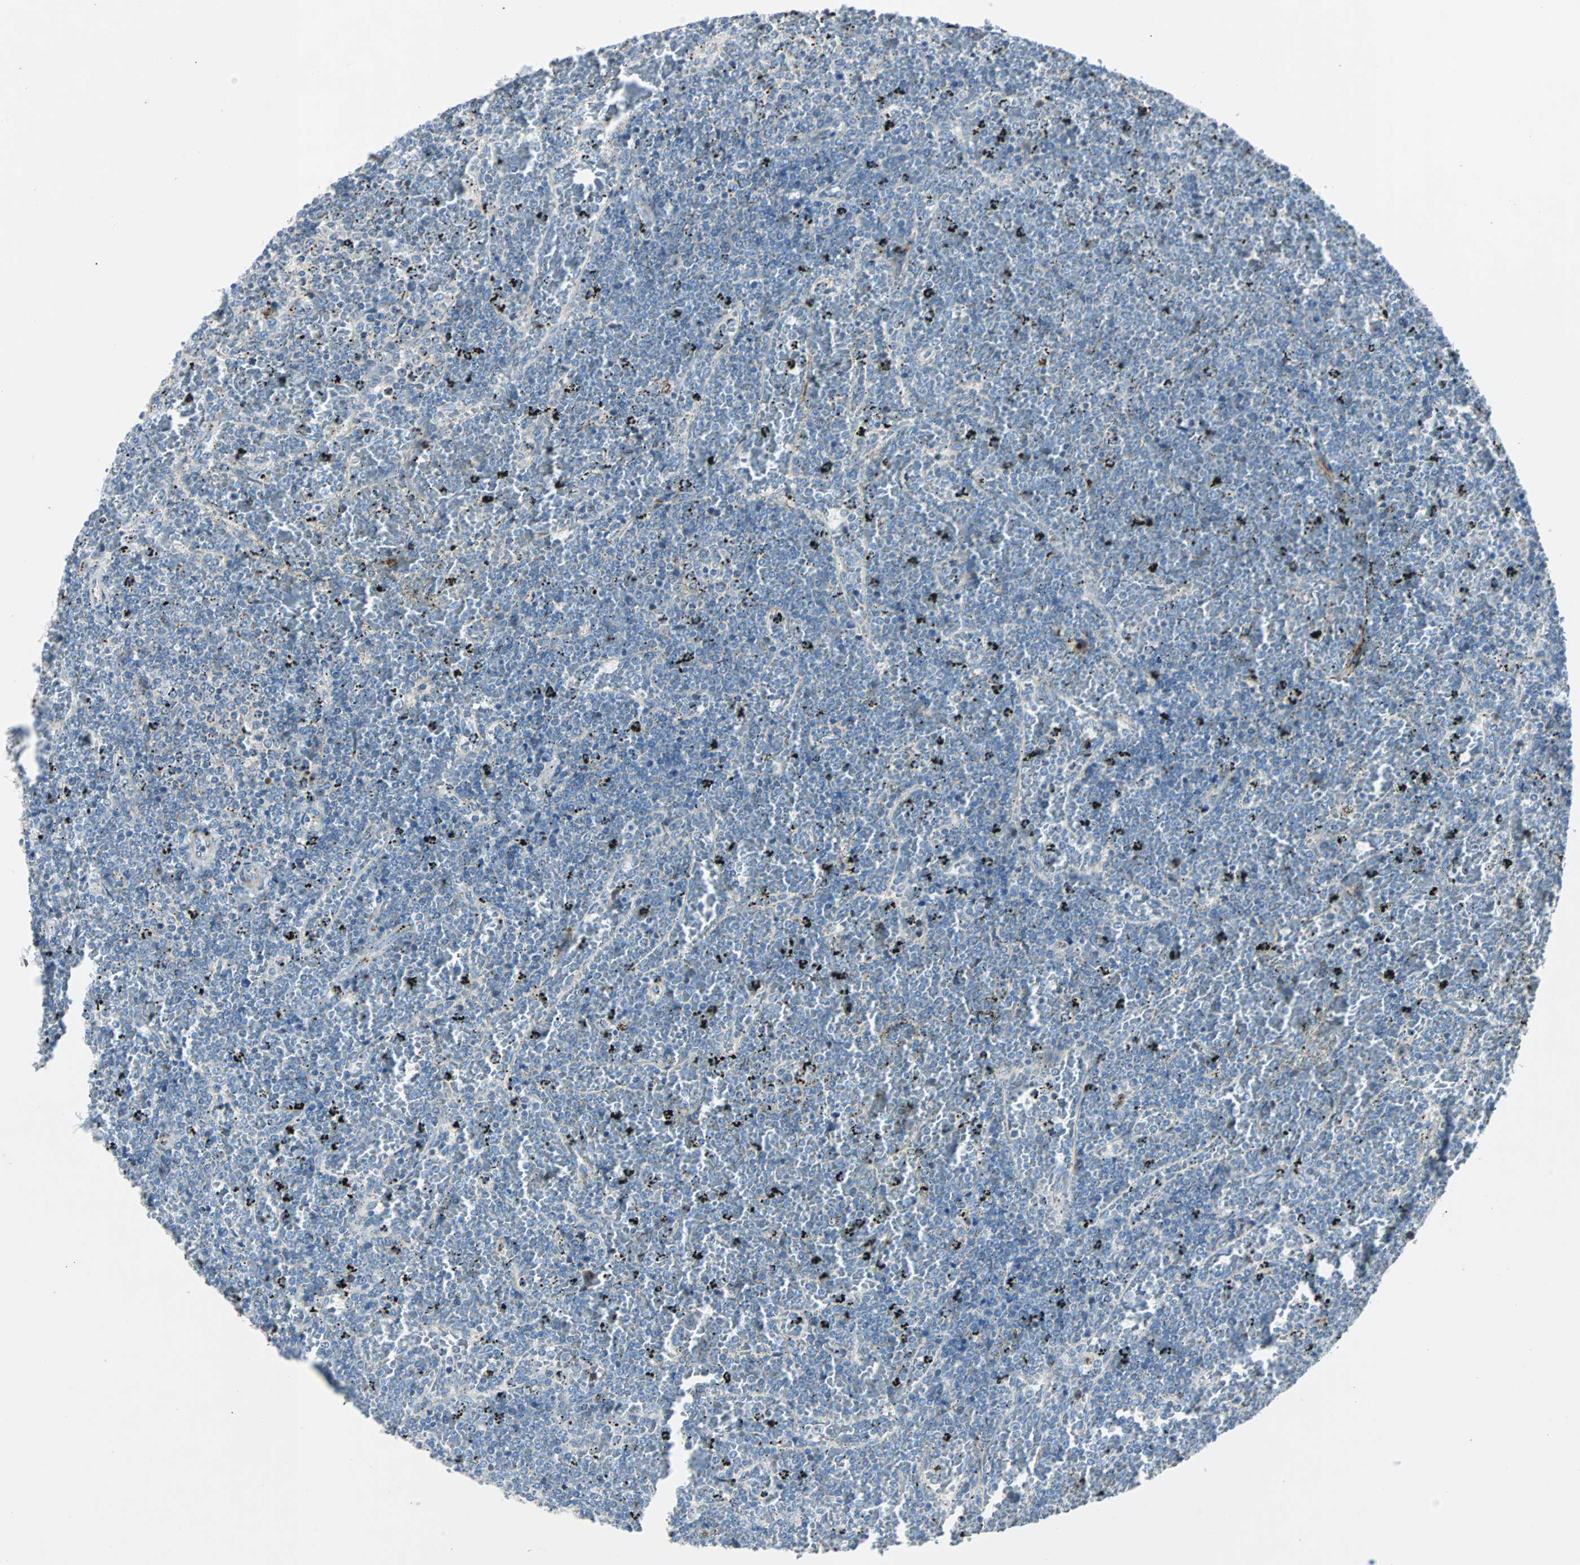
{"staining": {"intensity": "weak", "quantity": "<25%", "location": "cytoplasmic/membranous"}, "tissue": "lymphoma", "cell_type": "Tumor cells", "image_type": "cancer", "snomed": [{"axis": "morphology", "description": "Malignant lymphoma, non-Hodgkin's type, Low grade"}, {"axis": "topography", "description": "Spleen"}], "caption": "High magnification brightfield microscopy of lymphoma stained with DAB (3,3'-diaminobenzidine) (brown) and counterstained with hematoxylin (blue): tumor cells show no significant staining.", "gene": "BBC3", "patient": {"sex": "female", "age": 77}}